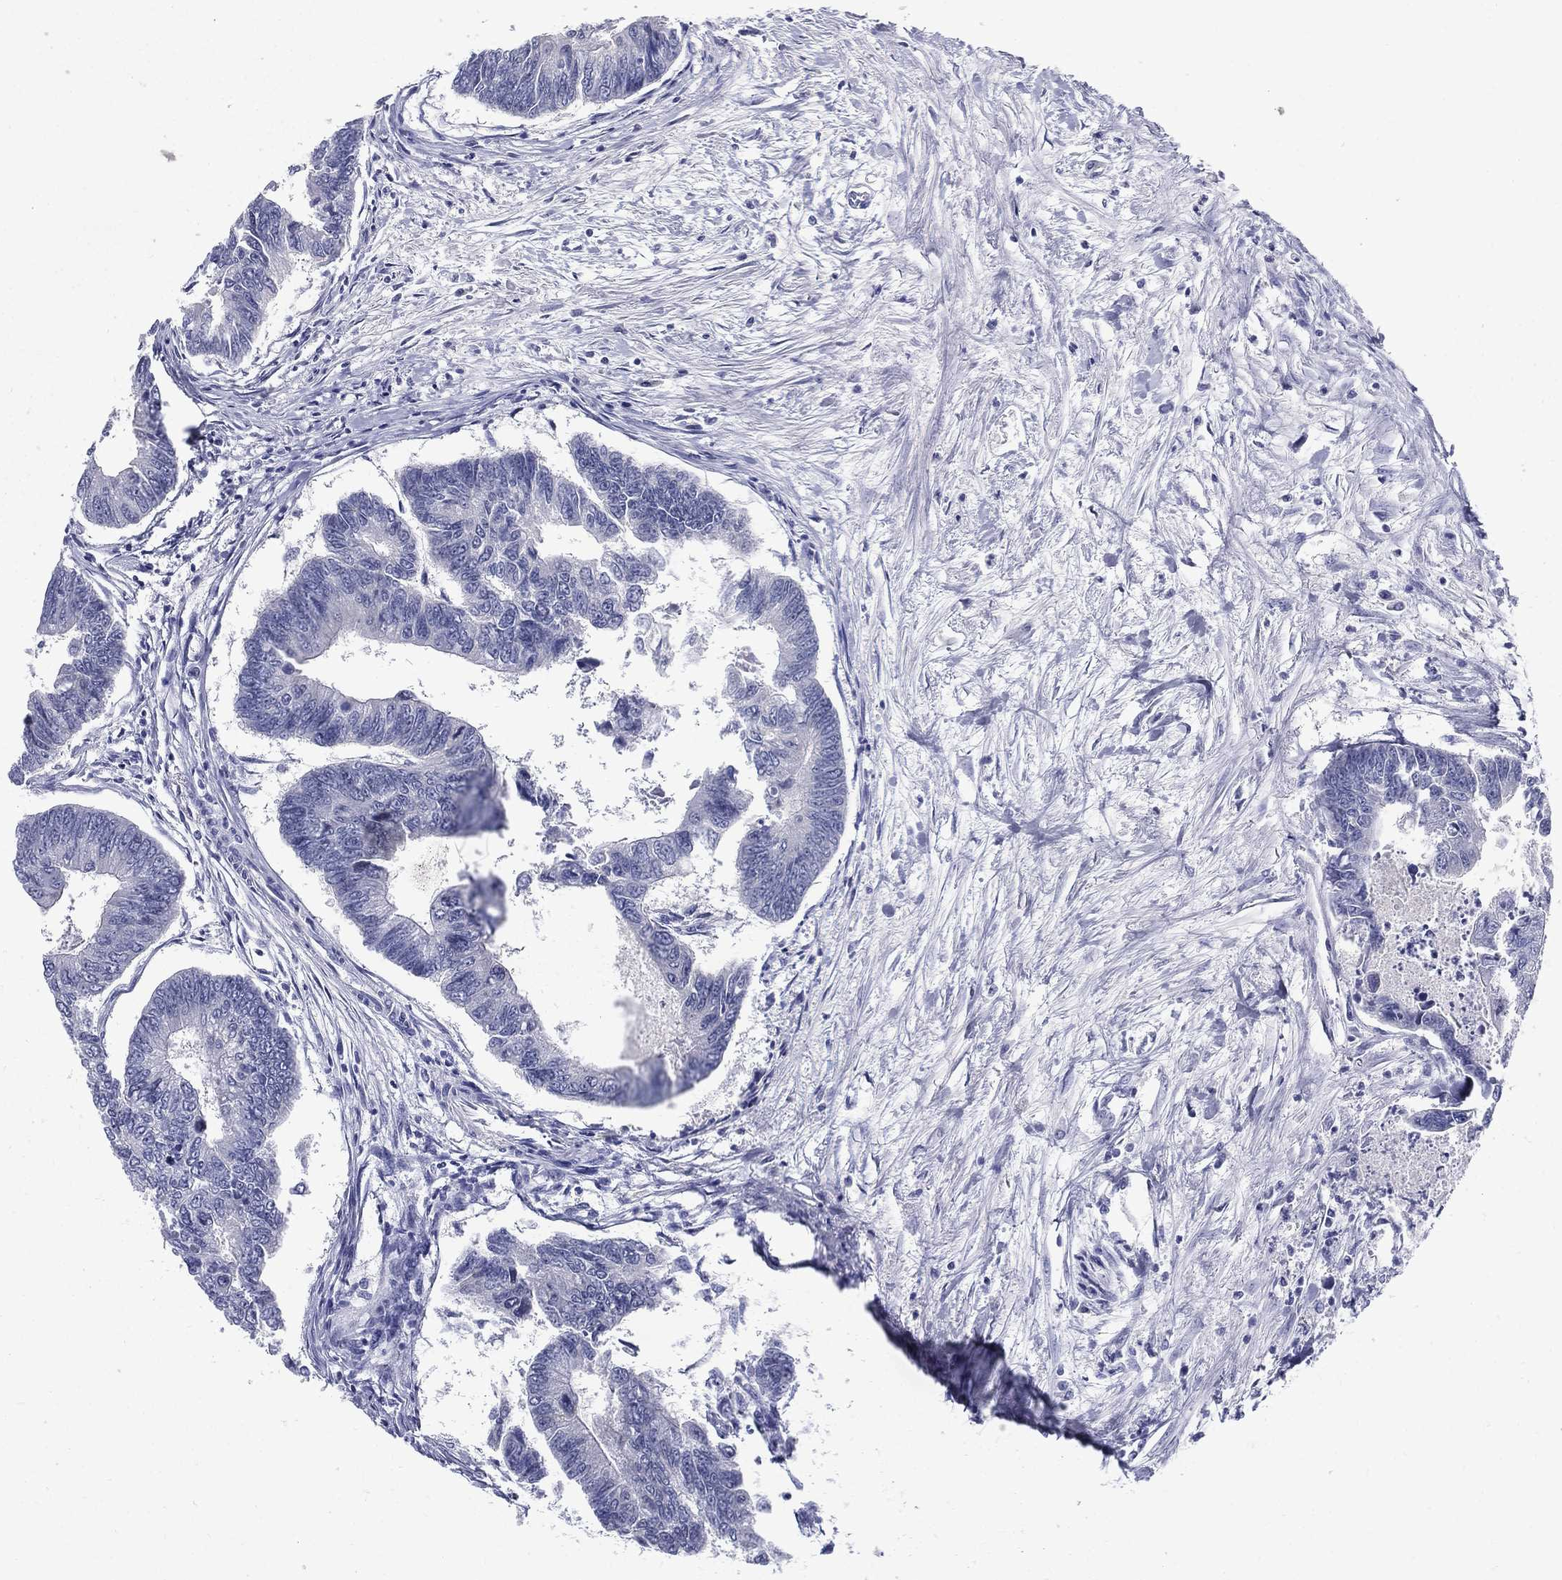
{"staining": {"intensity": "negative", "quantity": "none", "location": "none"}, "tissue": "colorectal cancer", "cell_type": "Tumor cells", "image_type": "cancer", "snomed": [{"axis": "morphology", "description": "Adenocarcinoma, NOS"}, {"axis": "topography", "description": "Colon"}], "caption": "Image shows no significant protein positivity in tumor cells of colorectal cancer (adenocarcinoma). (Immunohistochemistry (ihc), brightfield microscopy, high magnification).", "gene": "KIF2C", "patient": {"sex": "female", "age": 65}}